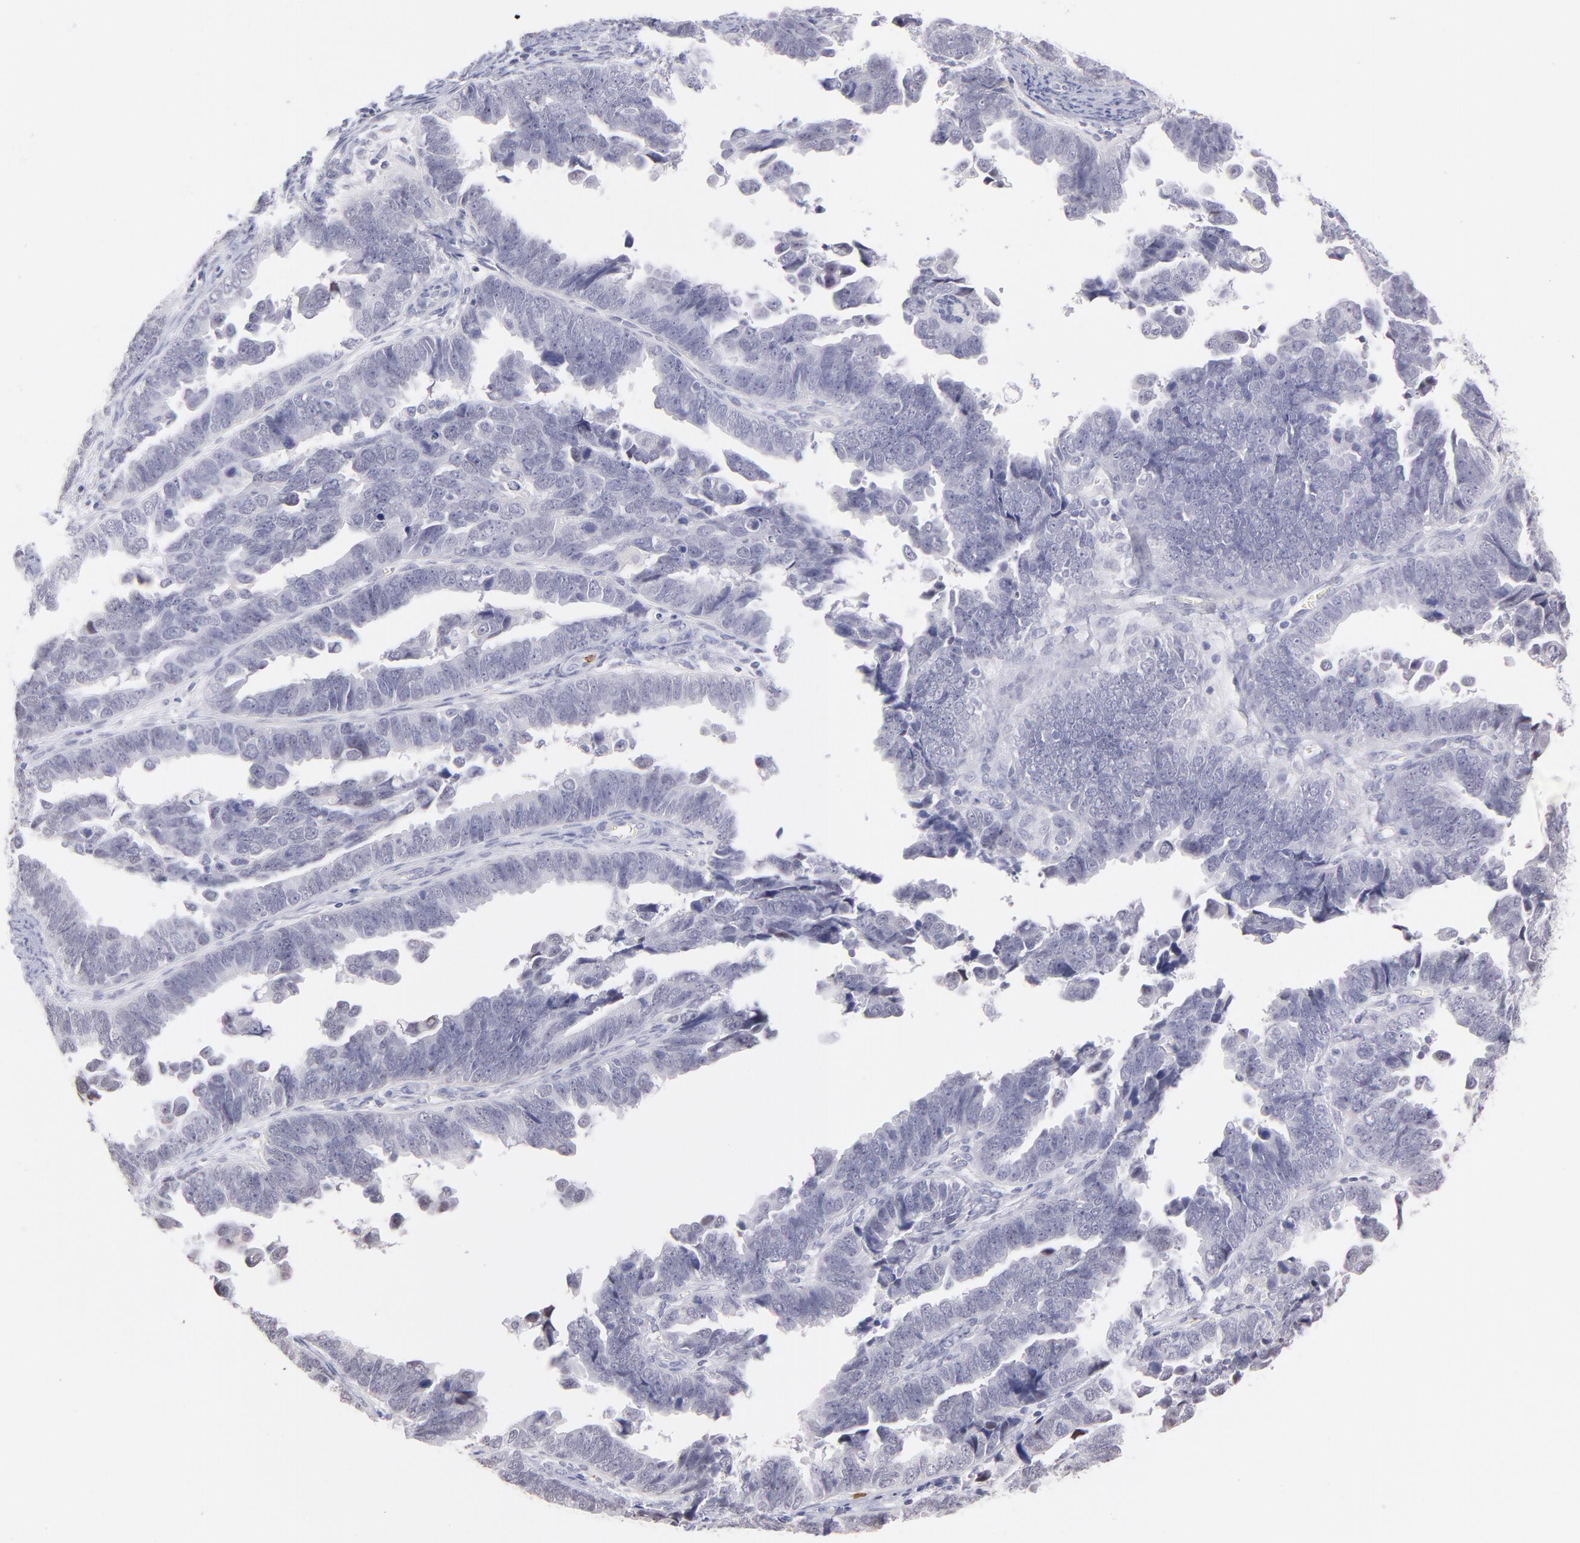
{"staining": {"intensity": "negative", "quantity": "none", "location": "none"}, "tissue": "endometrial cancer", "cell_type": "Tumor cells", "image_type": "cancer", "snomed": [{"axis": "morphology", "description": "Adenocarcinoma, NOS"}, {"axis": "topography", "description": "Endometrium"}], "caption": "The immunohistochemistry (IHC) micrograph has no significant positivity in tumor cells of endometrial cancer tissue. Nuclei are stained in blue.", "gene": "LTB4R", "patient": {"sex": "female", "age": 75}}